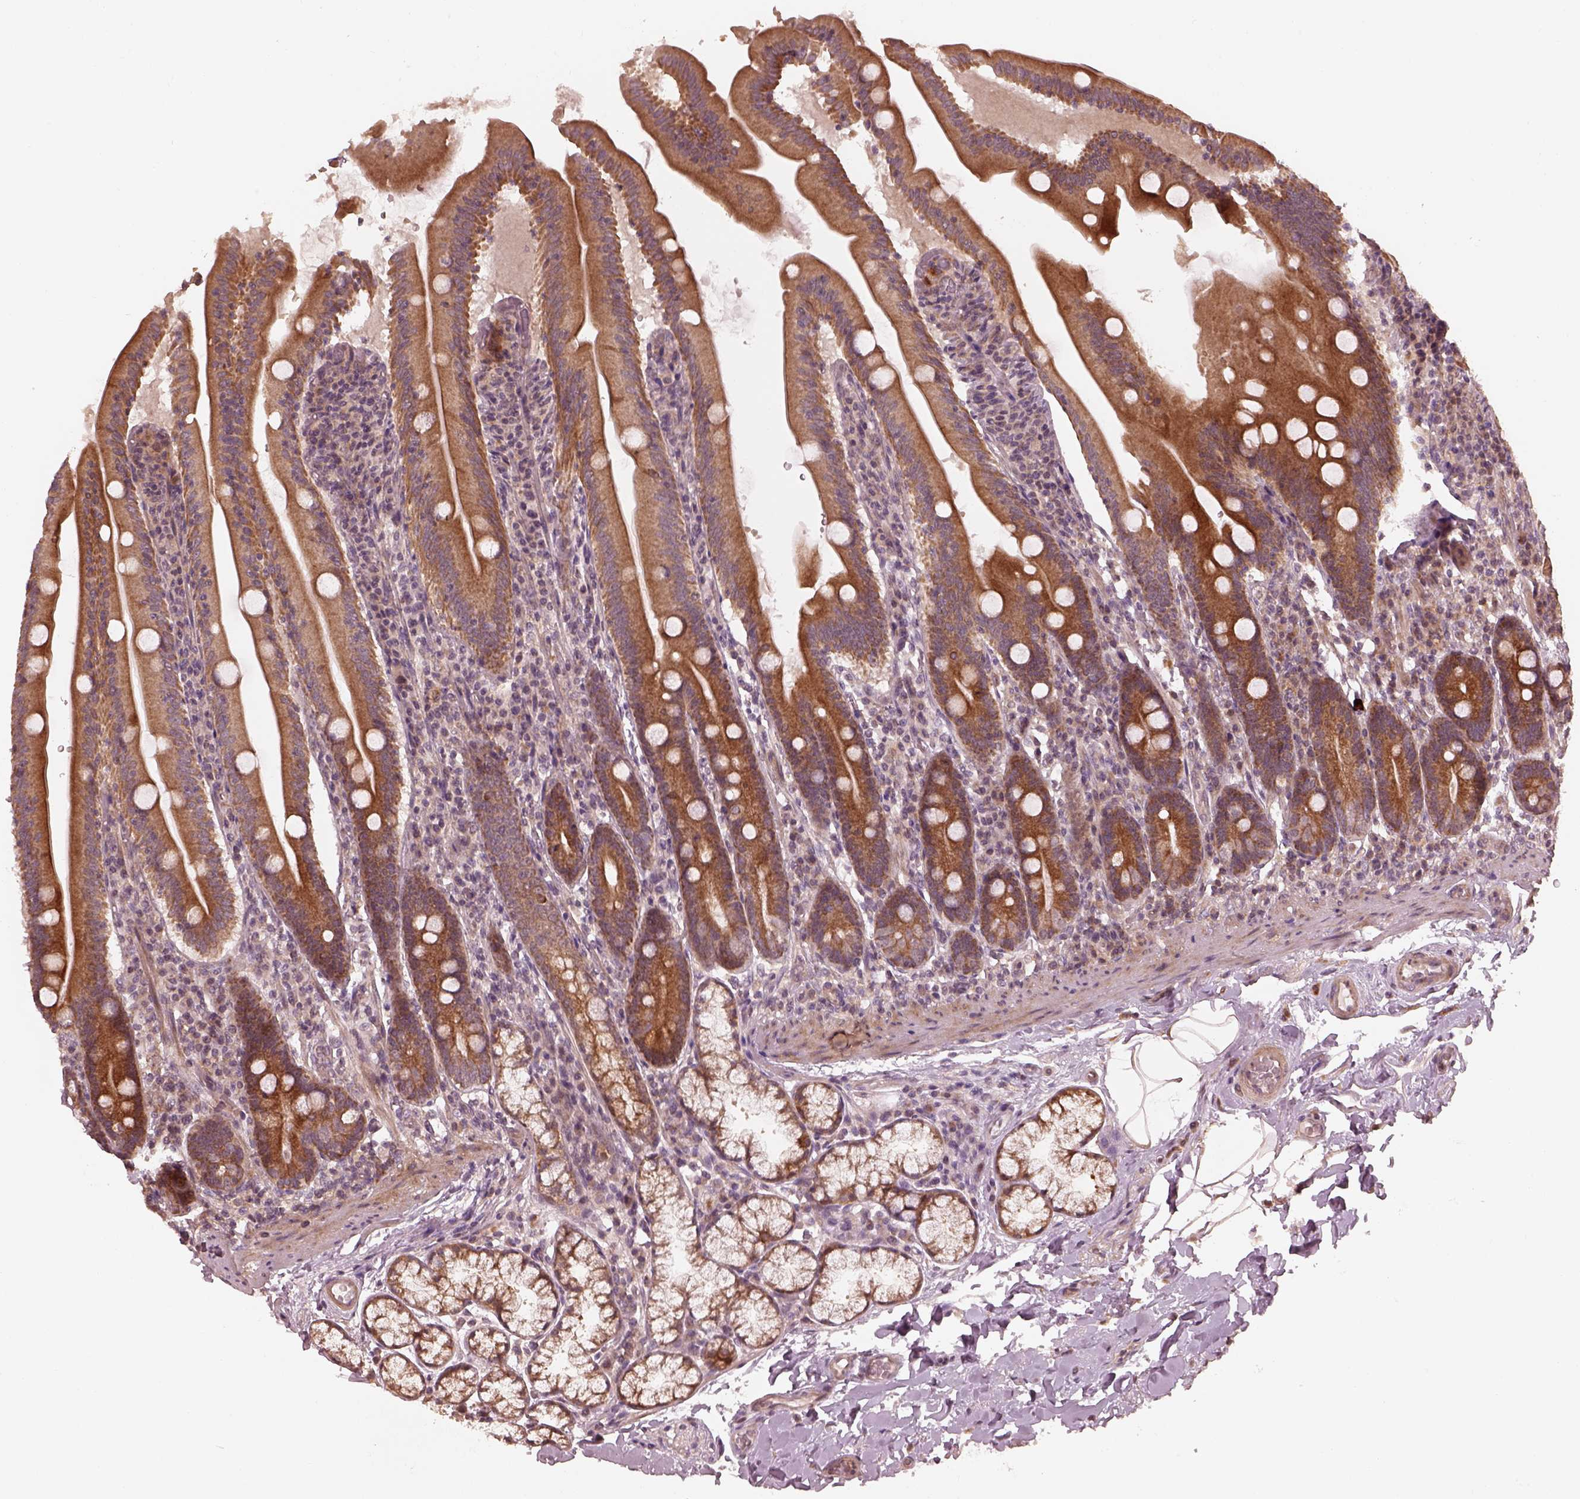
{"staining": {"intensity": "moderate", "quantity": ">75%", "location": "cytoplasmic/membranous"}, "tissue": "small intestine", "cell_type": "Glandular cells", "image_type": "normal", "snomed": [{"axis": "morphology", "description": "Normal tissue, NOS"}, {"axis": "topography", "description": "Small intestine"}], "caption": "Protein expression analysis of benign human small intestine reveals moderate cytoplasmic/membranous positivity in about >75% of glandular cells. The staining was performed using DAB (3,3'-diaminobenzidine) to visualize the protein expression in brown, while the nuclei were stained in blue with hematoxylin (Magnification: 20x).", "gene": "SLC25A46", "patient": {"sex": "male", "age": 37}}